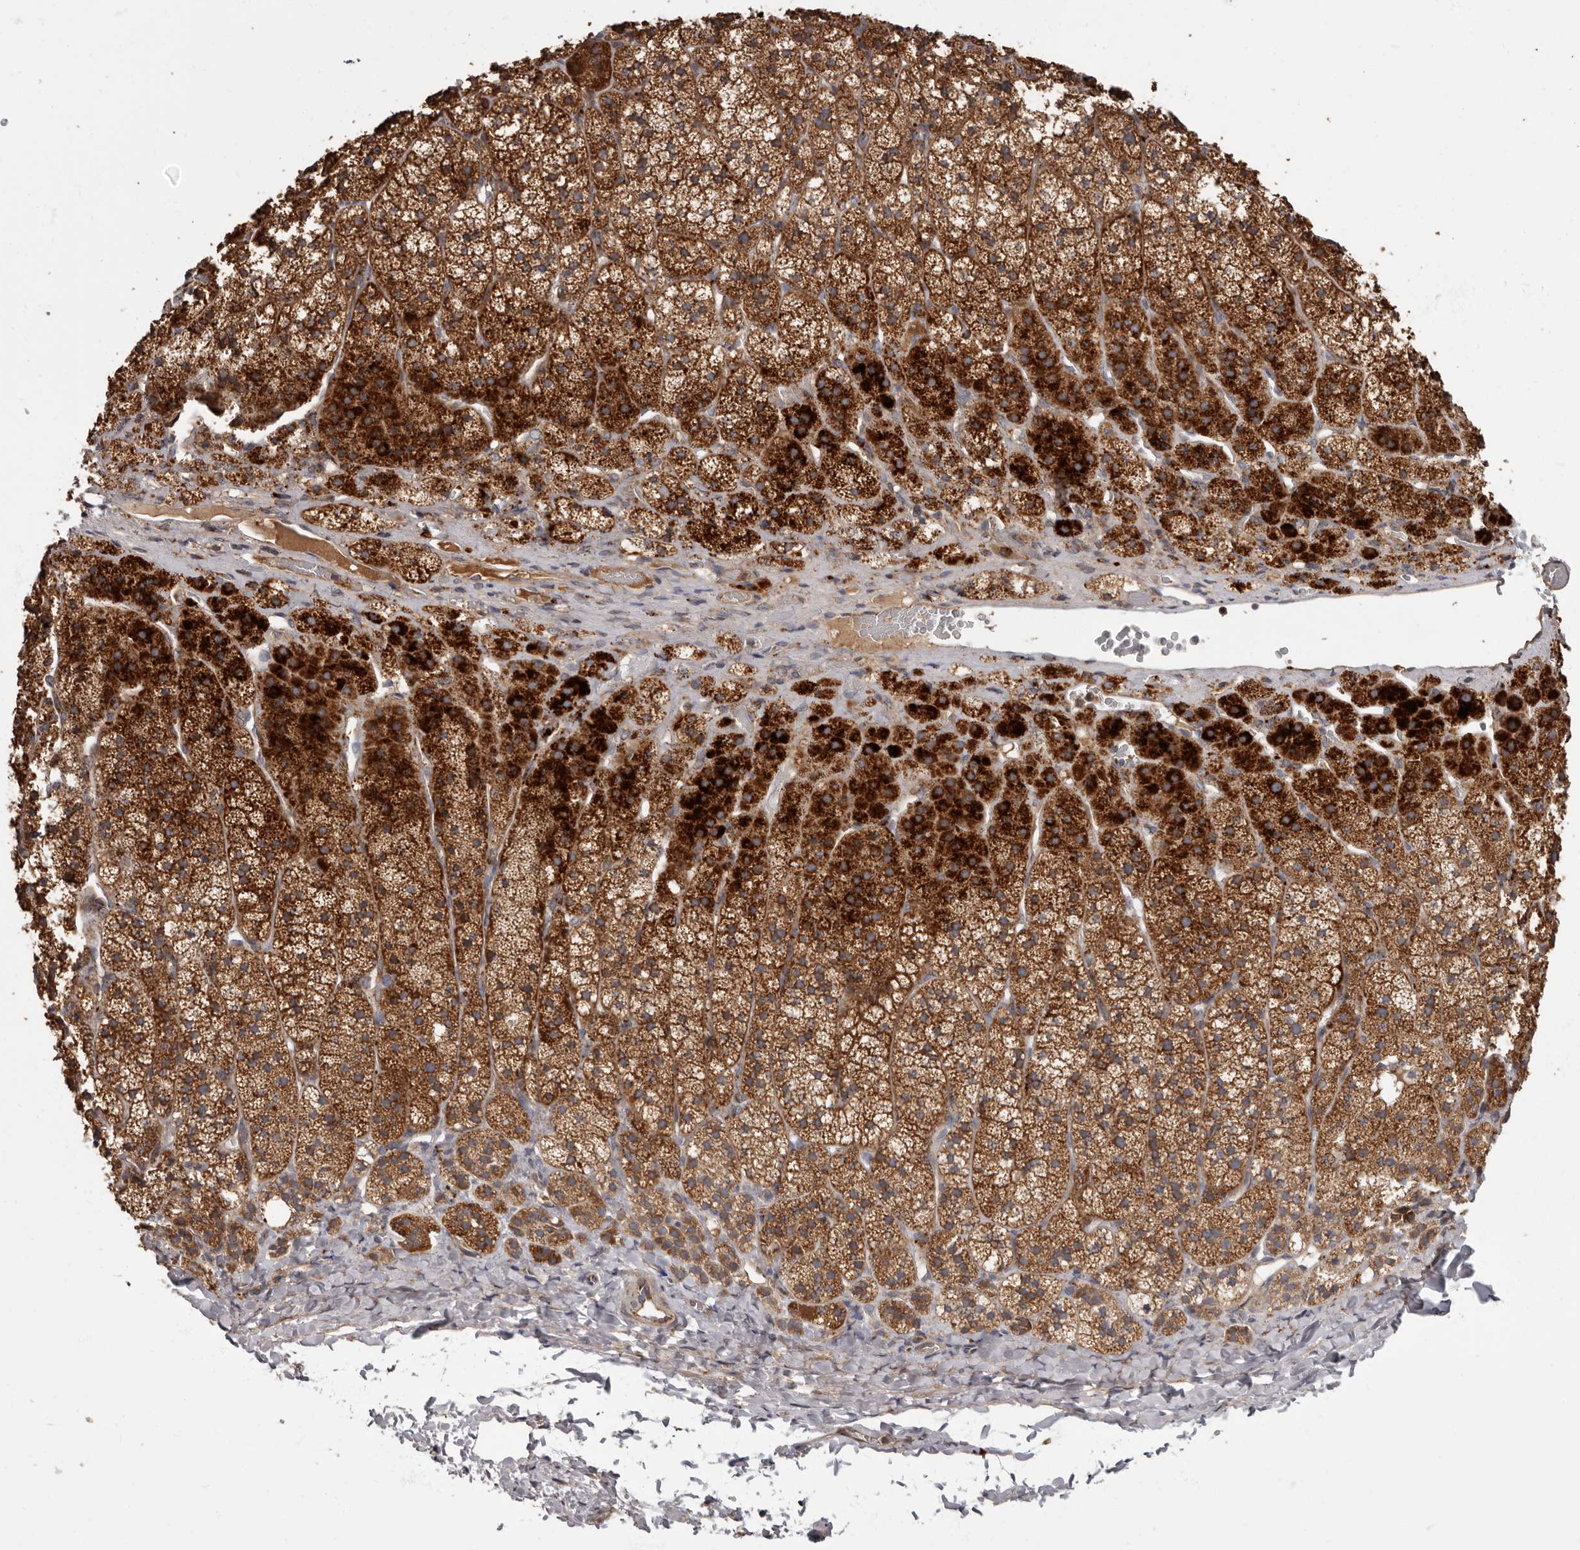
{"staining": {"intensity": "strong", "quantity": "25%-75%", "location": "cytoplasmic/membranous"}, "tissue": "adrenal gland", "cell_type": "Glandular cells", "image_type": "normal", "snomed": [{"axis": "morphology", "description": "Normal tissue, NOS"}, {"axis": "topography", "description": "Adrenal gland"}], "caption": "Protein expression by immunohistochemistry (IHC) demonstrates strong cytoplasmic/membranous staining in approximately 25%-75% of glandular cells in unremarkable adrenal gland.", "gene": "ADCY2", "patient": {"sex": "female", "age": 44}}